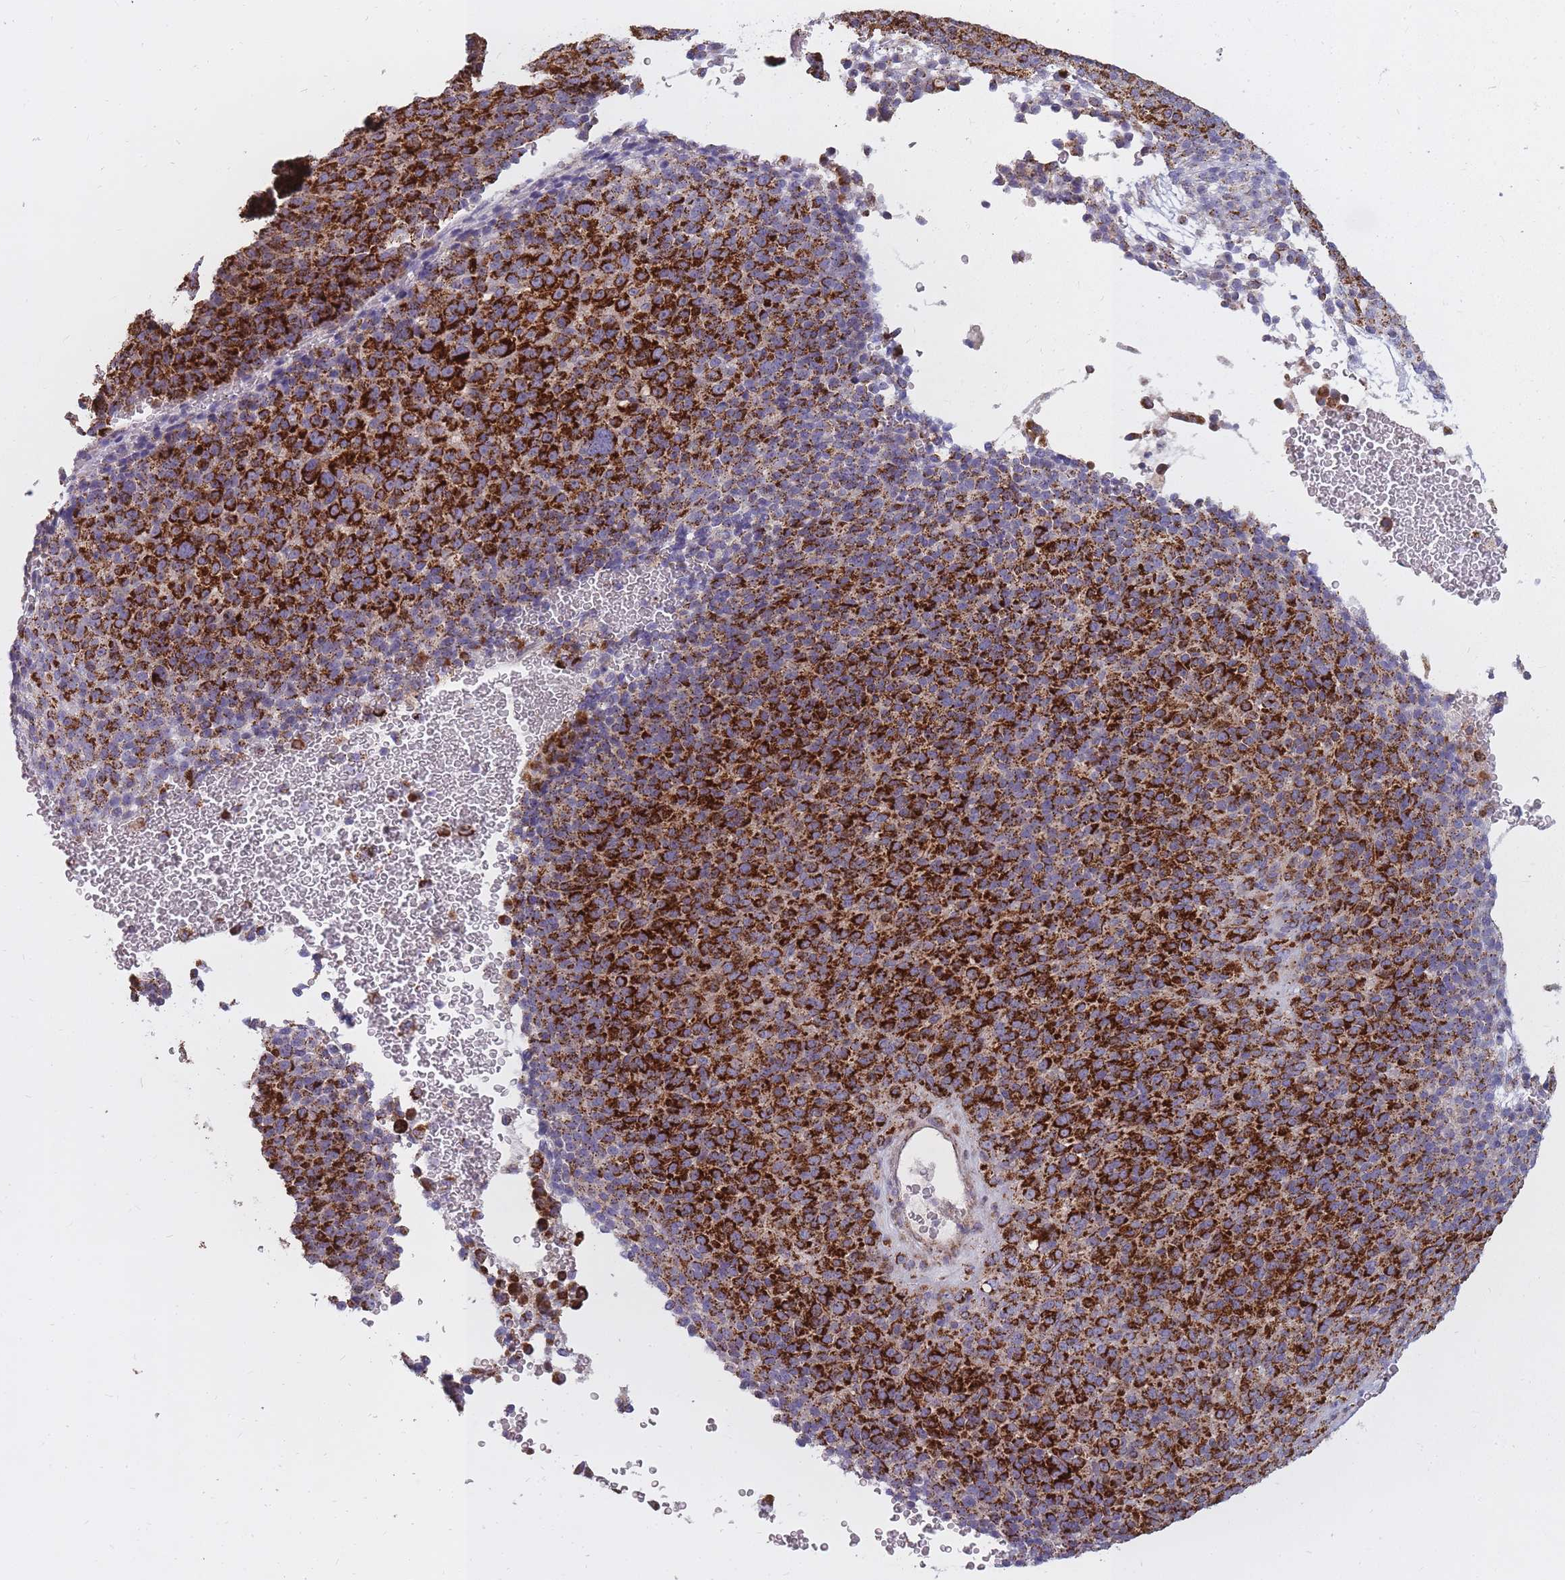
{"staining": {"intensity": "strong", "quantity": ">75%", "location": "cytoplasmic/membranous"}, "tissue": "melanoma", "cell_type": "Tumor cells", "image_type": "cancer", "snomed": [{"axis": "morphology", "description": "Malignant melanoma, Metastatic site"}, {"axis": "topography", "description": "Brain"}], "caption": "An immunohistochemistry (IHC) image of neoplastic tissue is shown. Protein staining in brown labels strong cytoplasmic/membranous positivity in melanoma within tumor cells.", "gene": "ALKBH4", "patient": {"sex": "female", "age": 56}}